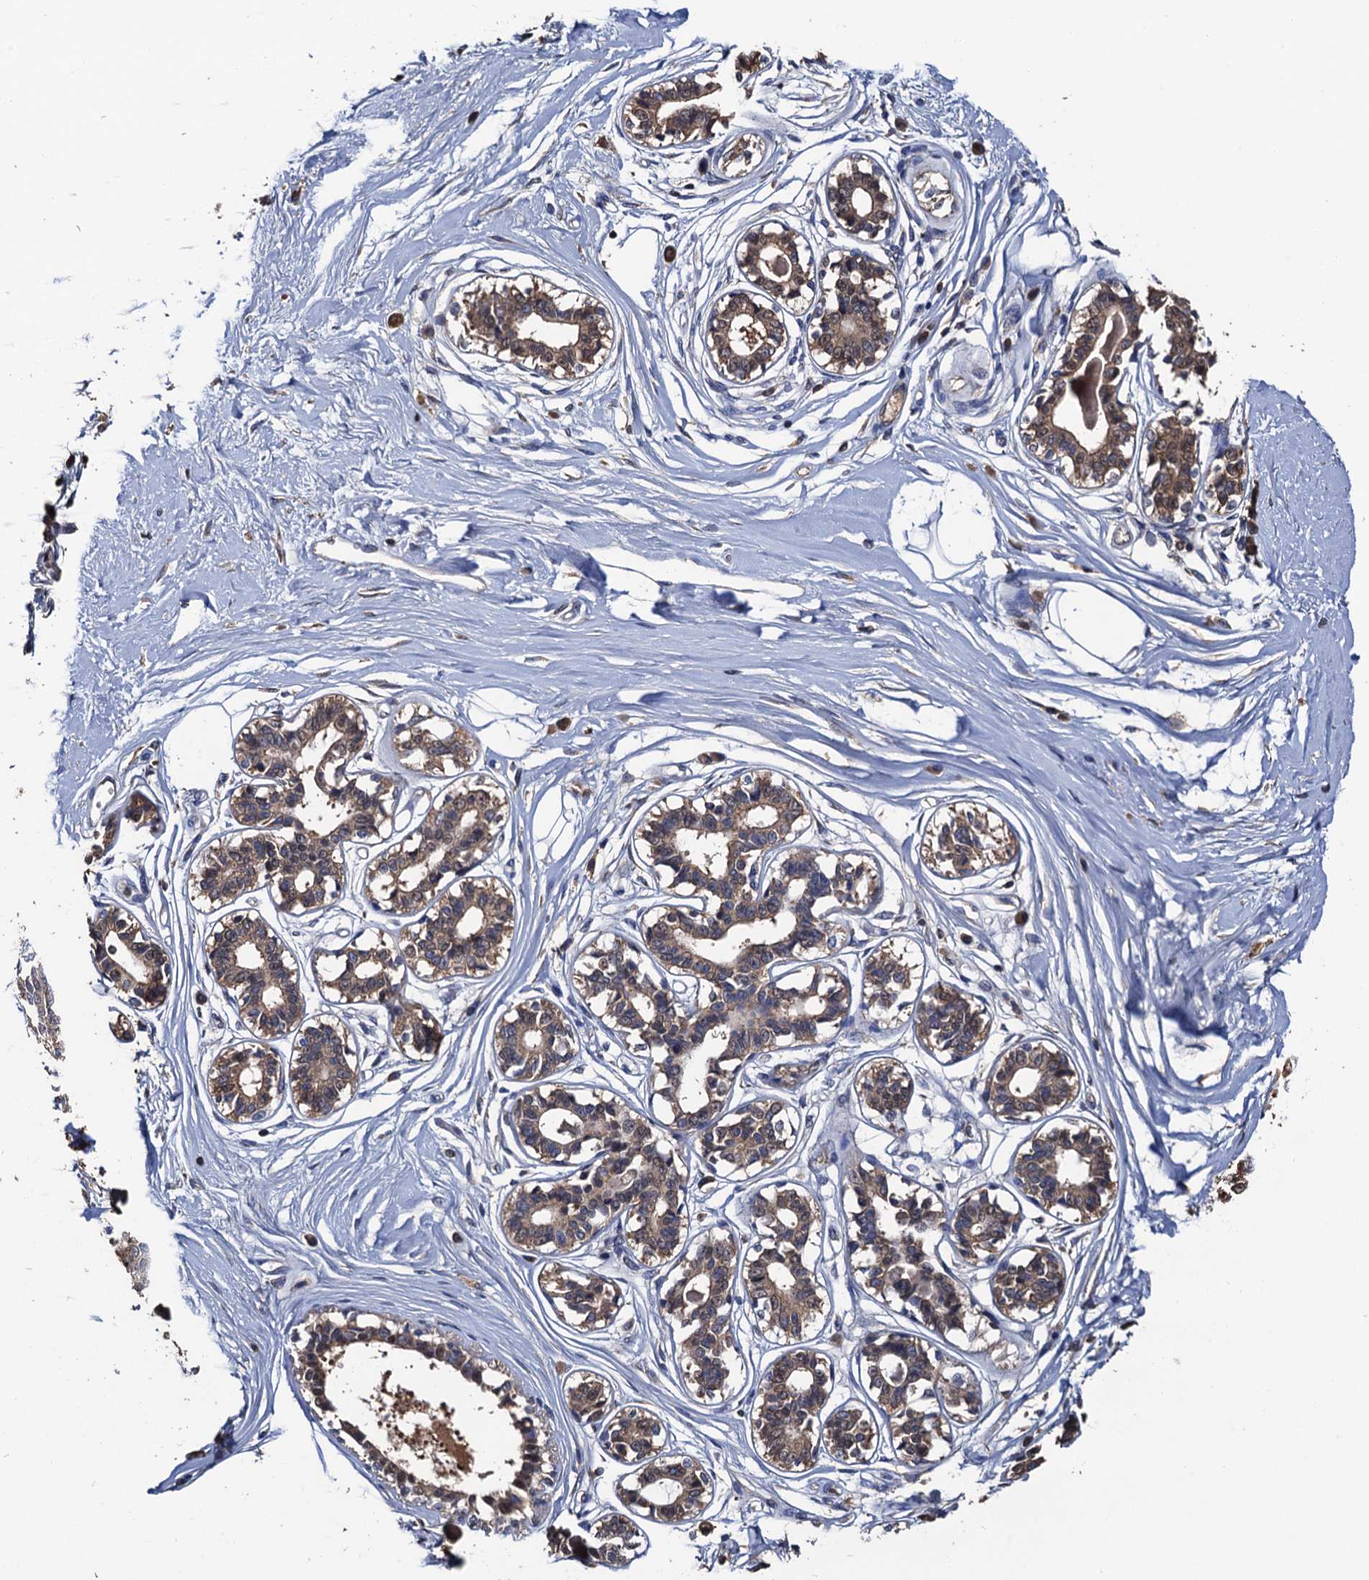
{"staining": {"intensity": "negative", "quantity": "none", "location": "none"}, "tissue": "breast", "cell_type": "Adipocytes", "image_type": "normal", "snomed": [{"axis": "morphology", "description": "Normal tissue, NOS"}, {"axis": "topography", "description": "Breast"}], "caption": "The image reveals no staining of adipocytes in unremarkable breast. The staining was performed using DAB to visualize the protein expression in brown, while the nuclei were stained in blue with hematoxylin (Magnification: 20x).", "gene": "RGS11", "patient": {"sex": "female", "age": 45}}